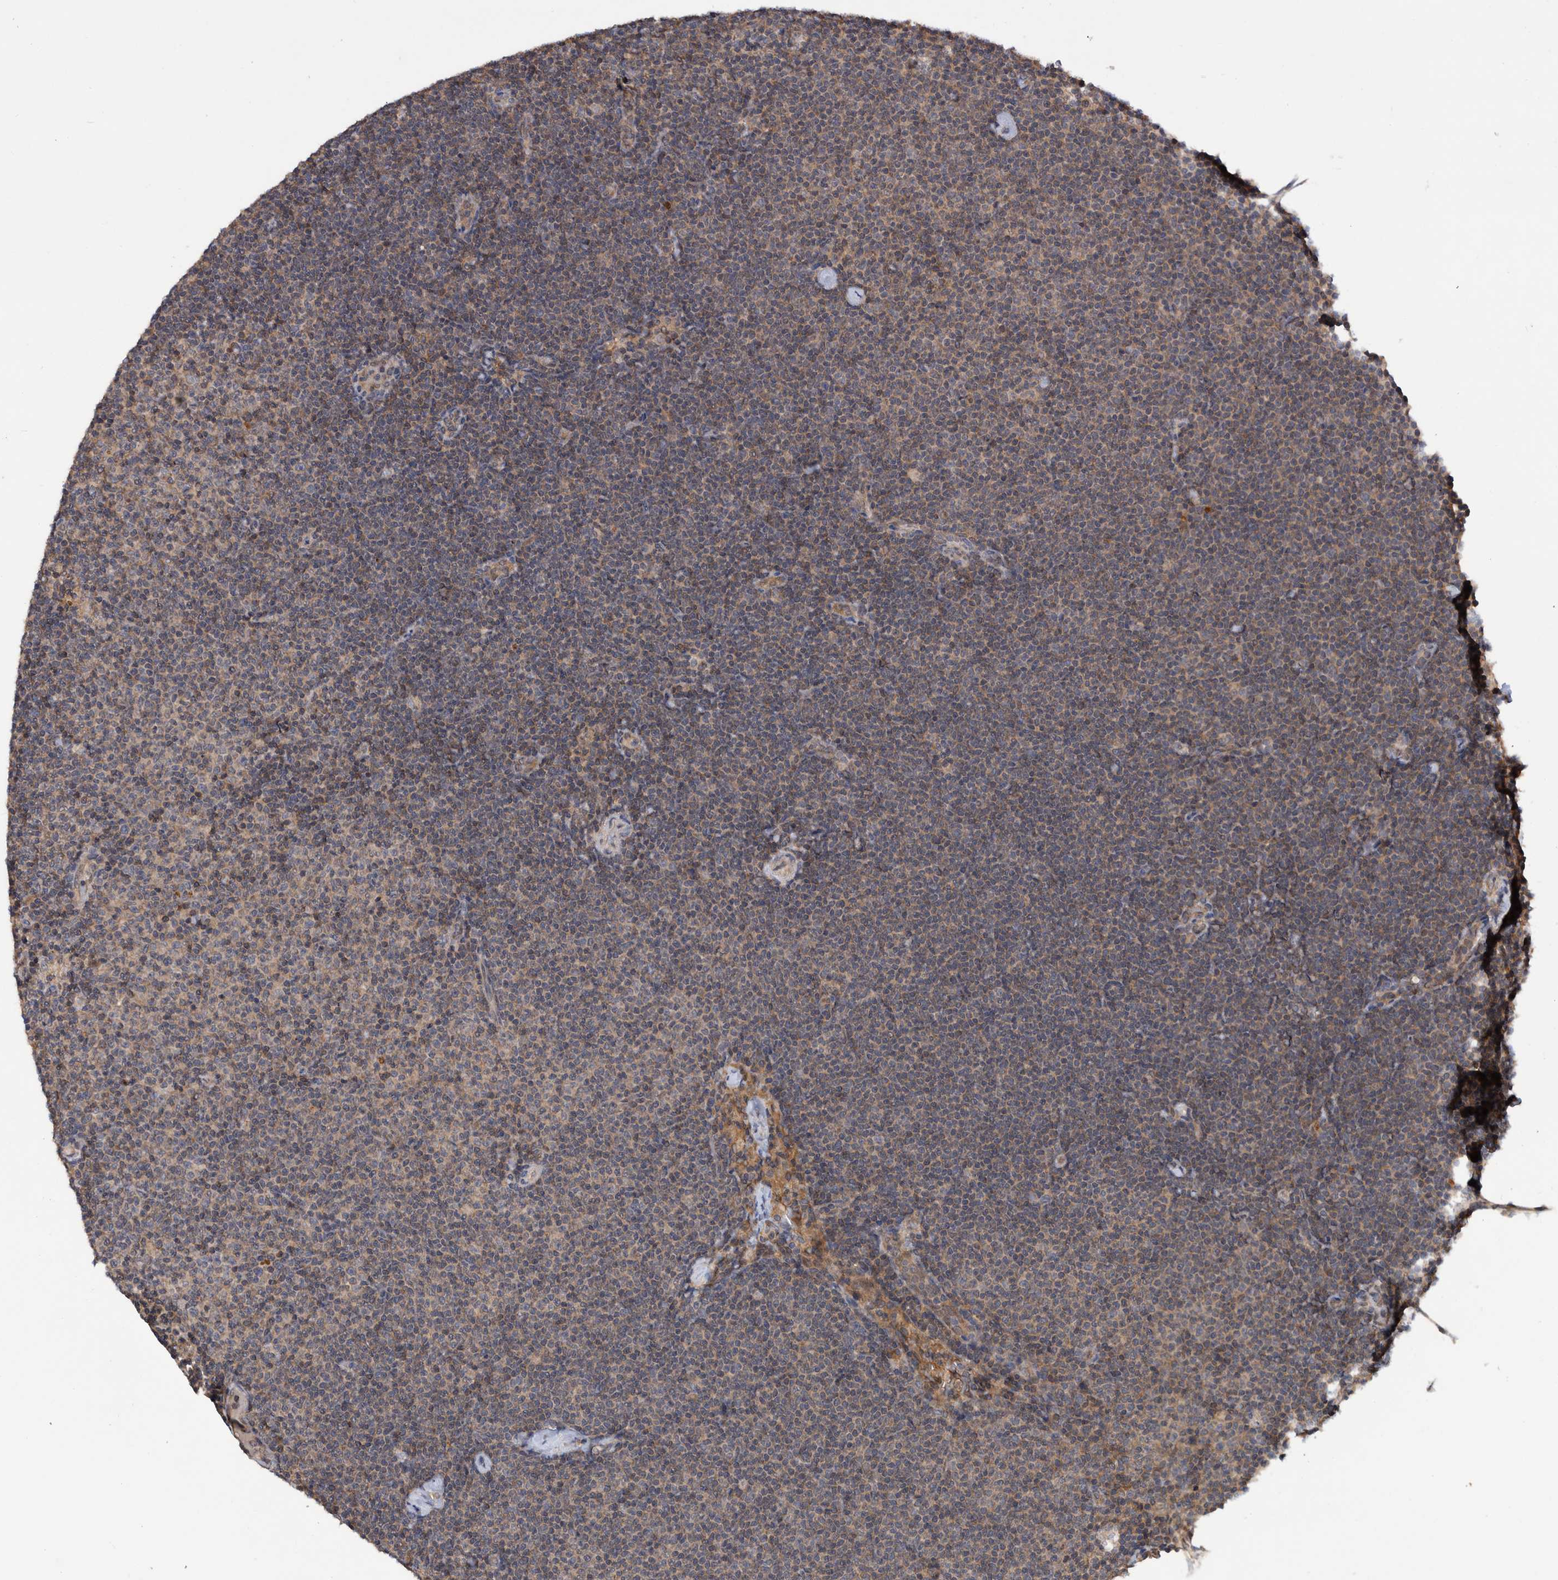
{"staining": {"intensity": "weak", "quantity": ">75%", "location": "cytoplasmic/membranous"}, "tissue": "lymphoma", "cell_type": "Tumor cells", "image_type": "cancer", "snomed": [{"axis": "morphology", "description": "Malignant lymphoma, non-Hodgkin's type, Low grade"}, {"axis": "topography", "description": "Lymph node"}], "caption": "Brown immunohistochemical staining in malignant lymphoma, non-Hodgkin's type (low-grade) displays weak cytoplasmic/membranous positivity in about >75% of tumor cells. (Brightfield microscopy of DAB IHC at high magnification).", "gene": "PLPBP", "patient": {"sex": "female", "age": 53}}